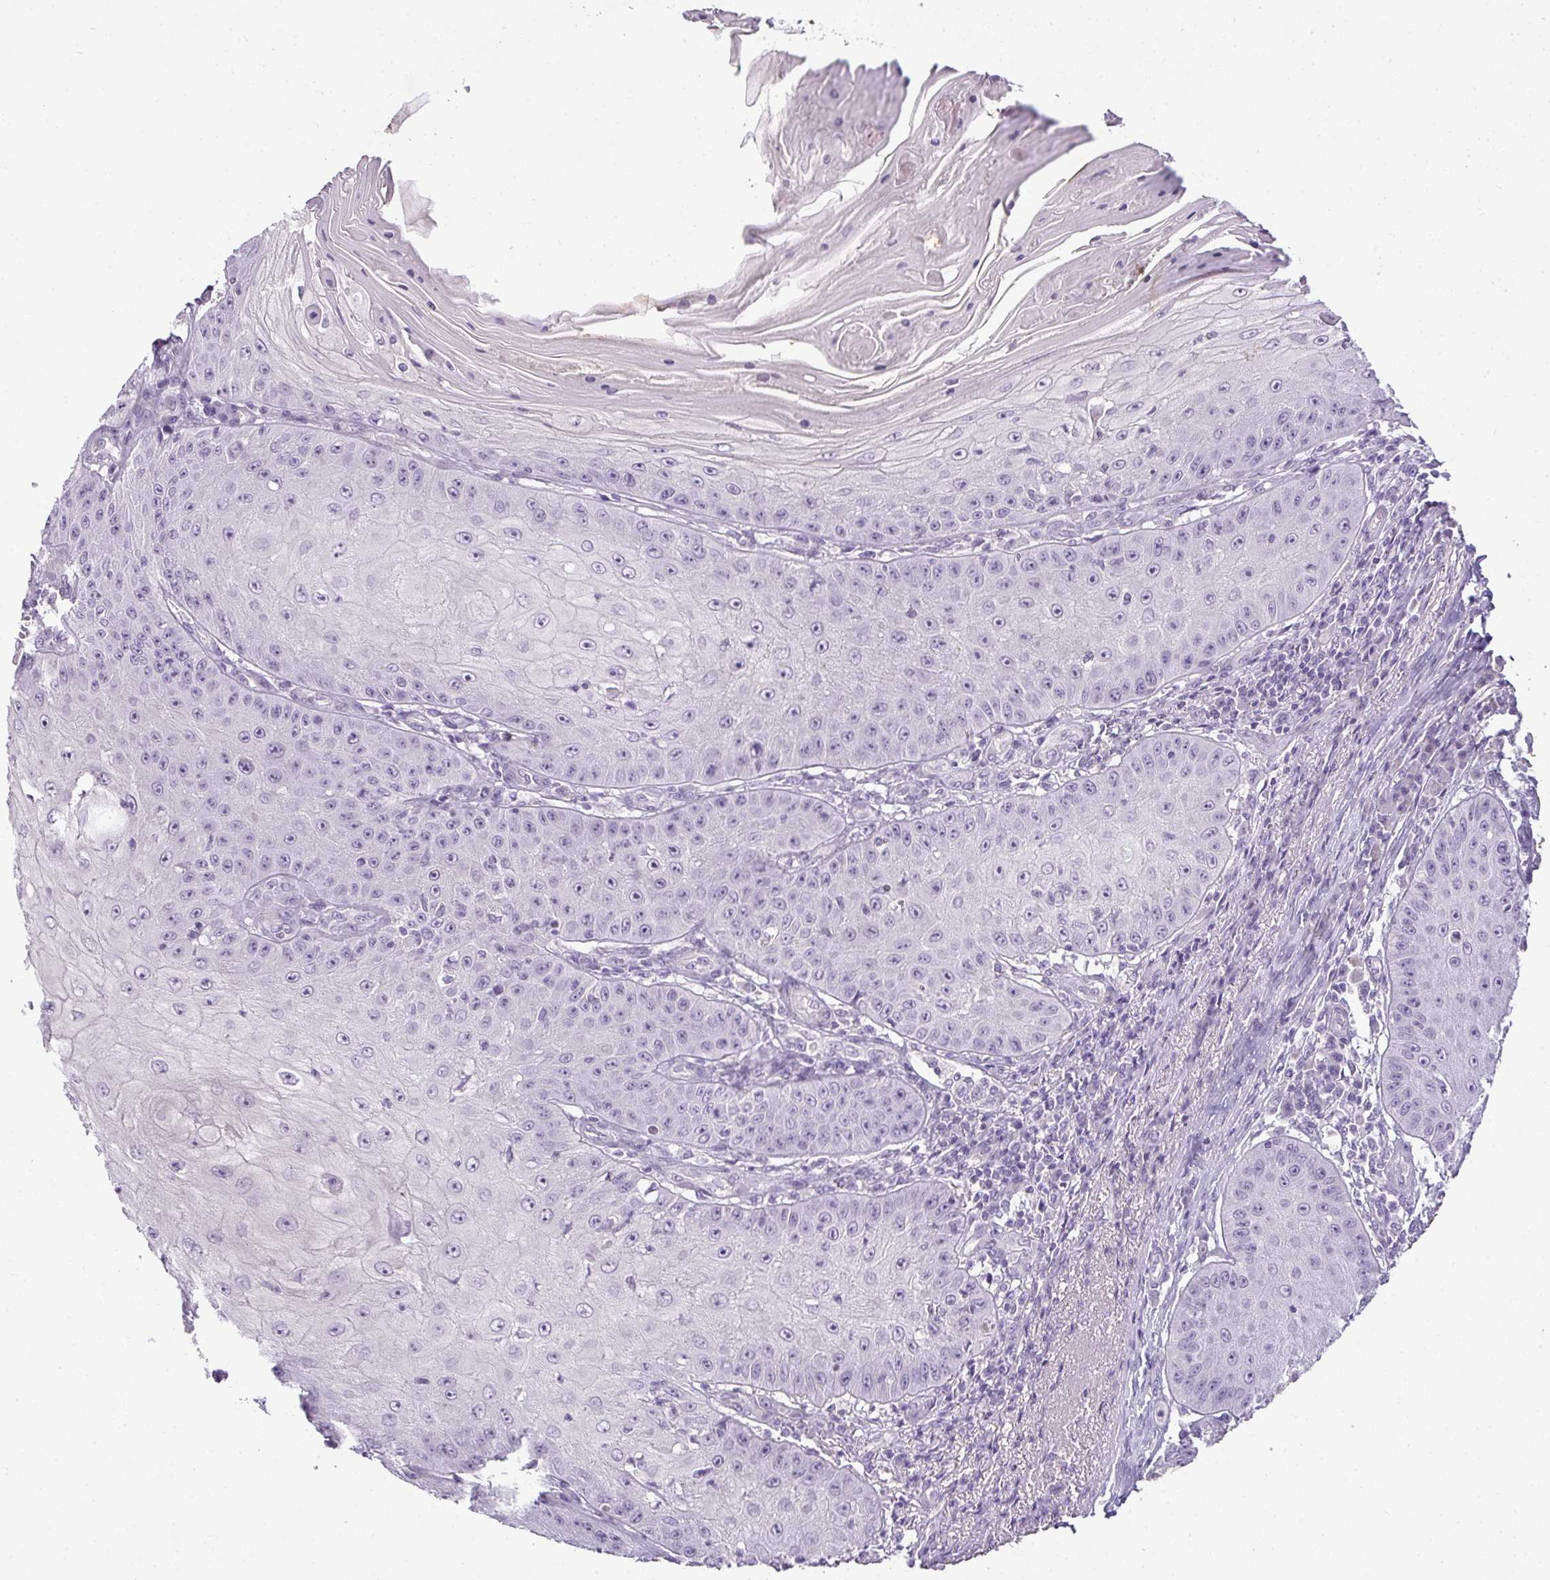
{"staining": {"intensity": "negative", "quantity": "none", "location": "none"}, "tissue": "skin cancer", "cell_type": "Tumor cells", "image_type": "cancer", "snomed": [{"axis": "morphology", "description": "Squamous cell carcinoma, NOS"}, {"axis": "topography", "description": "Skin"}], "caption": "There is no significant positivity in tumor cells of squamous cell carcinoma (skin).", "gene": "CMPK1", "patient": {"sex": "male", "age": 70}}